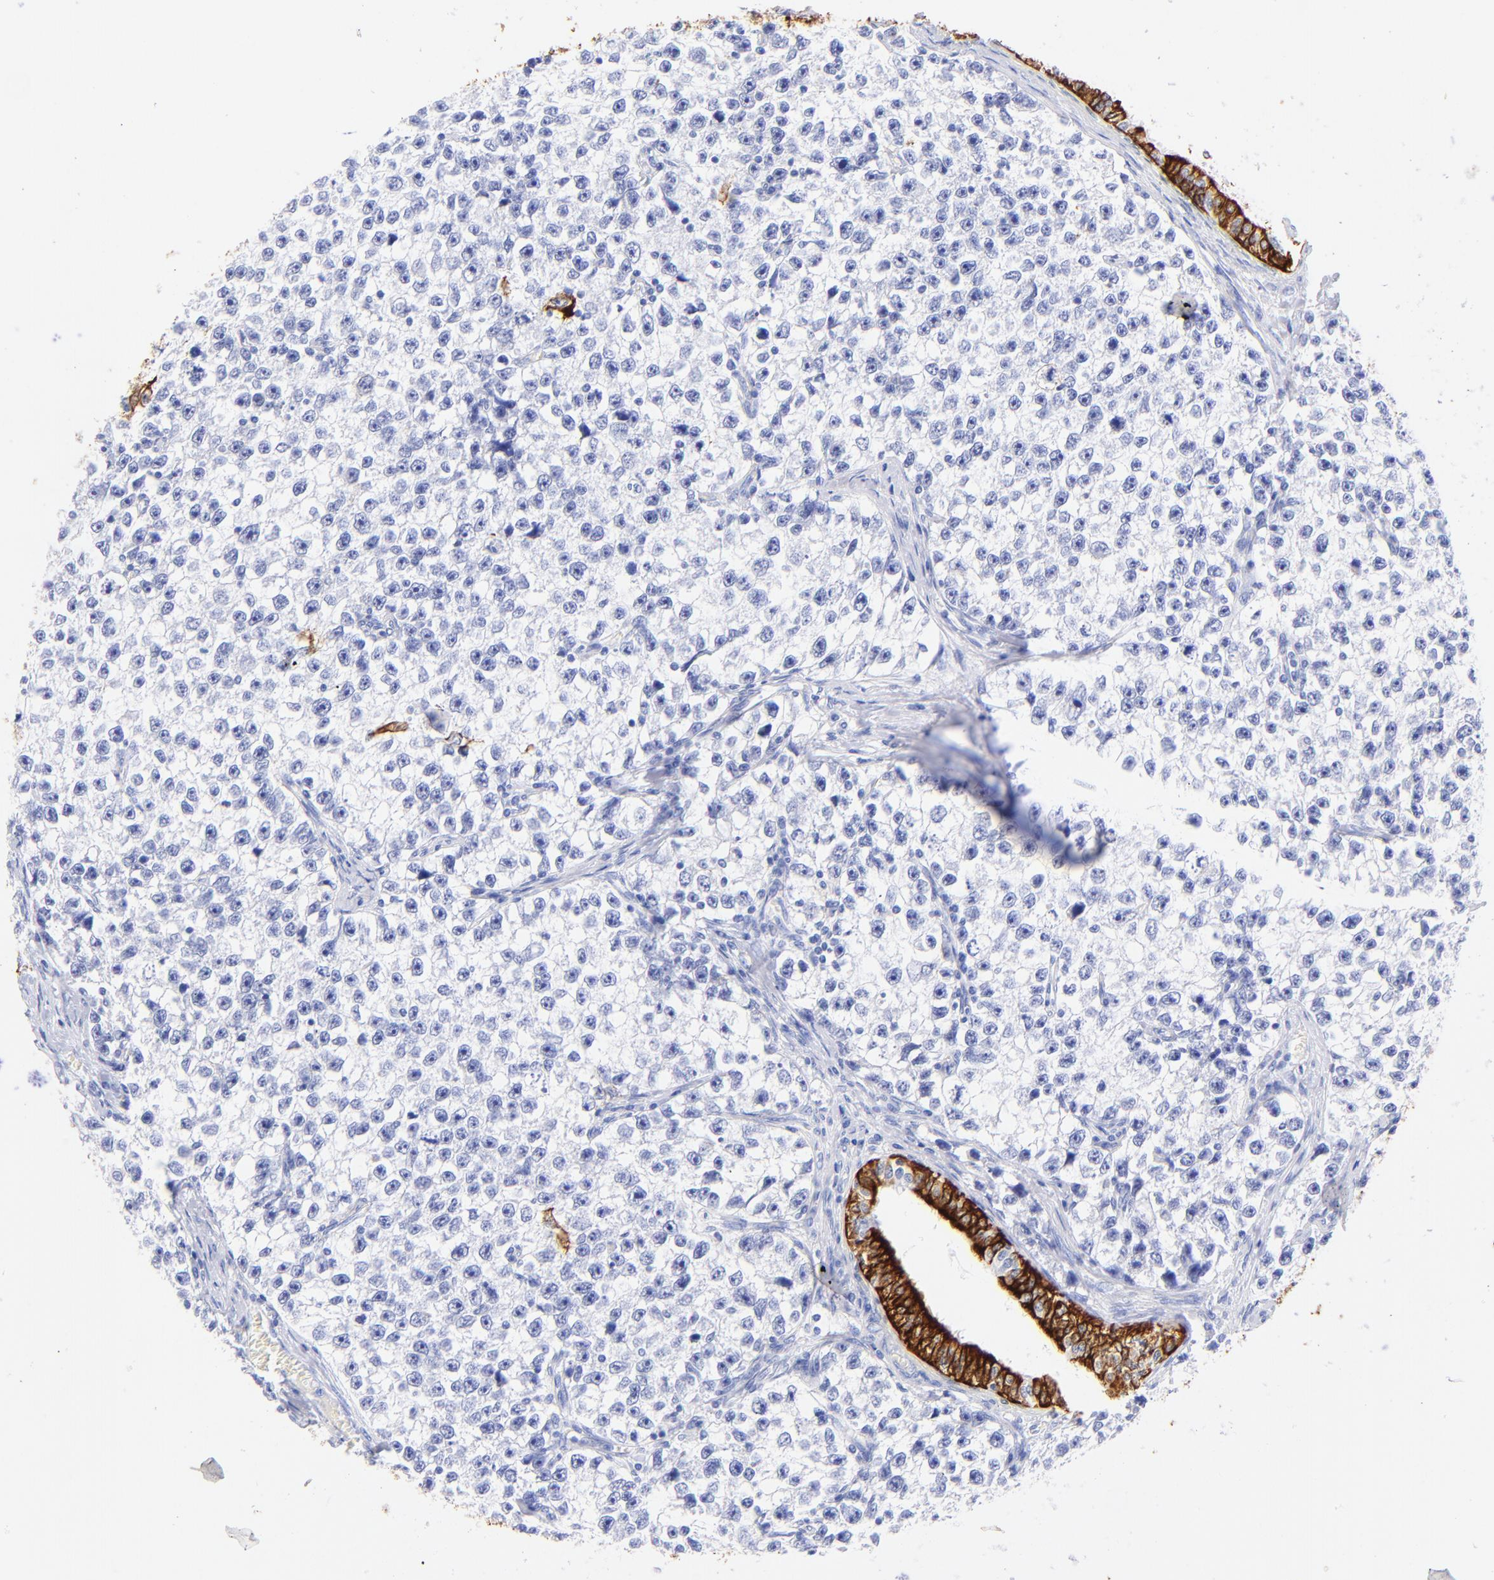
{"staining": {"intensity": "negative", "quantity": "none", "location": "none"}, "tissue": "testis cancer", "cell_type": "Tumor cells", "image_type": "cancer", "snomed": [{"axis": "morphology", "description": "Seminoma, NOS"}, {"axis": "morphology", "description": "Carcinoma, Embryonal, NOS"}, {"axis": "topography", "description": "Testis"}], "caption": "A micrograph of embryonal carcinoma (testis) stained for a protein displays no brown staining in tumor cells. (Stains: DAB immunohistochemistry with hematoxylin counter stain, Microscopy: brightfield microscopy at high magnification).", "gene": "KRT19", "patient": {"sex": "male", "age": 30}}